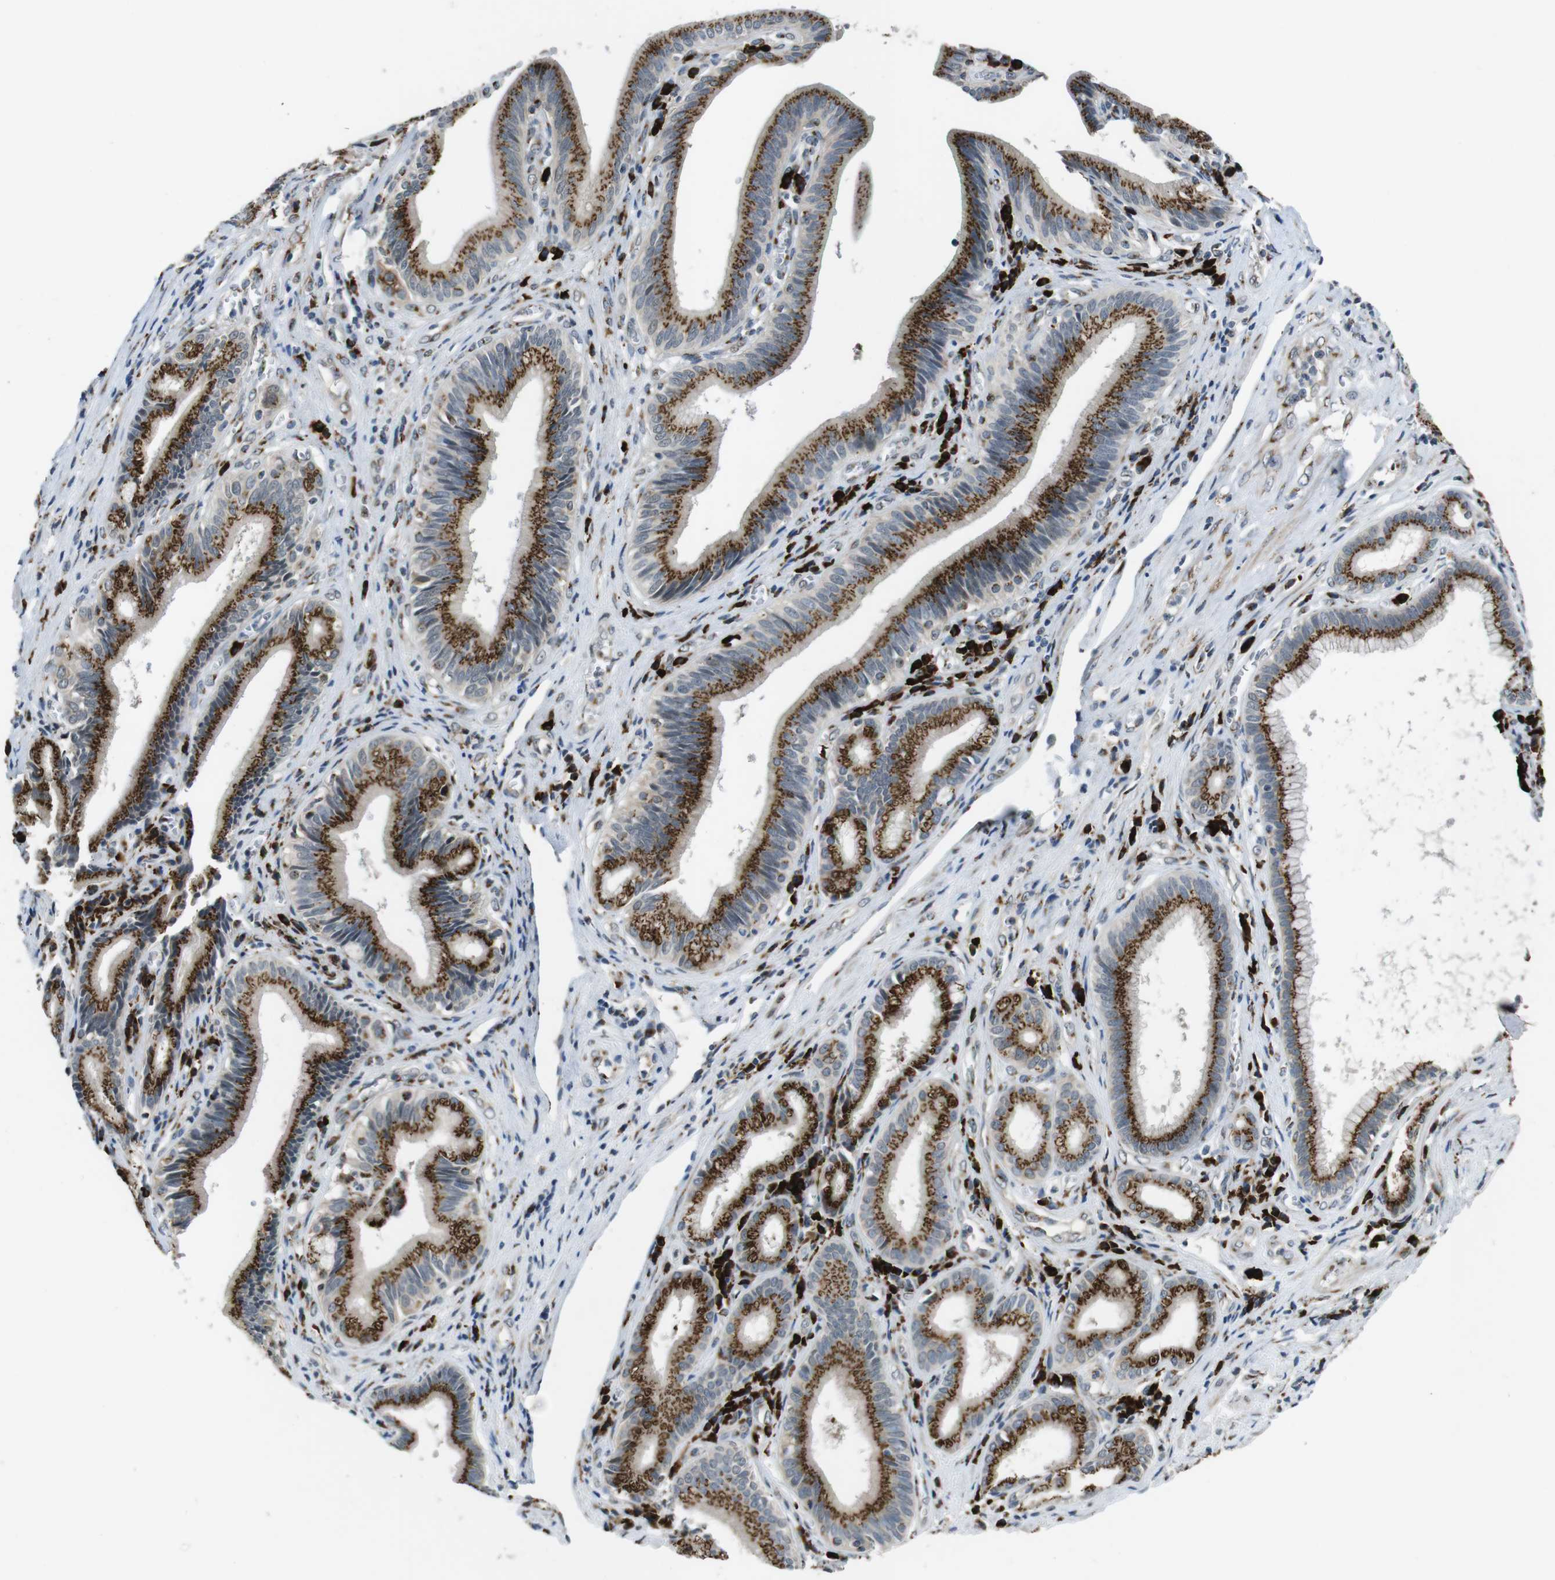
{"staining": {"intensity": "strong", "quantity": ">75%", "location": "cytoplasmic/membranous"}, "tissue": "pancreatic cancer", "cell_type": "Tumor cells", "image_type": "cancer", "snomed": [{"axis": "morphology", "description": "Adenocarcinoma, NOS"}, {"axis": "topography", "description": "Pancreas"}], "caption": "This photomicrograph reveals immunohistochemistry staining of pancreatic adenocarcinoma, with high strong cytoplasmic/membranous positivity in approximately >75% of tumor cells.", "gene": "ZFPL1", "patient": {"sex": "female", "age": 75}}